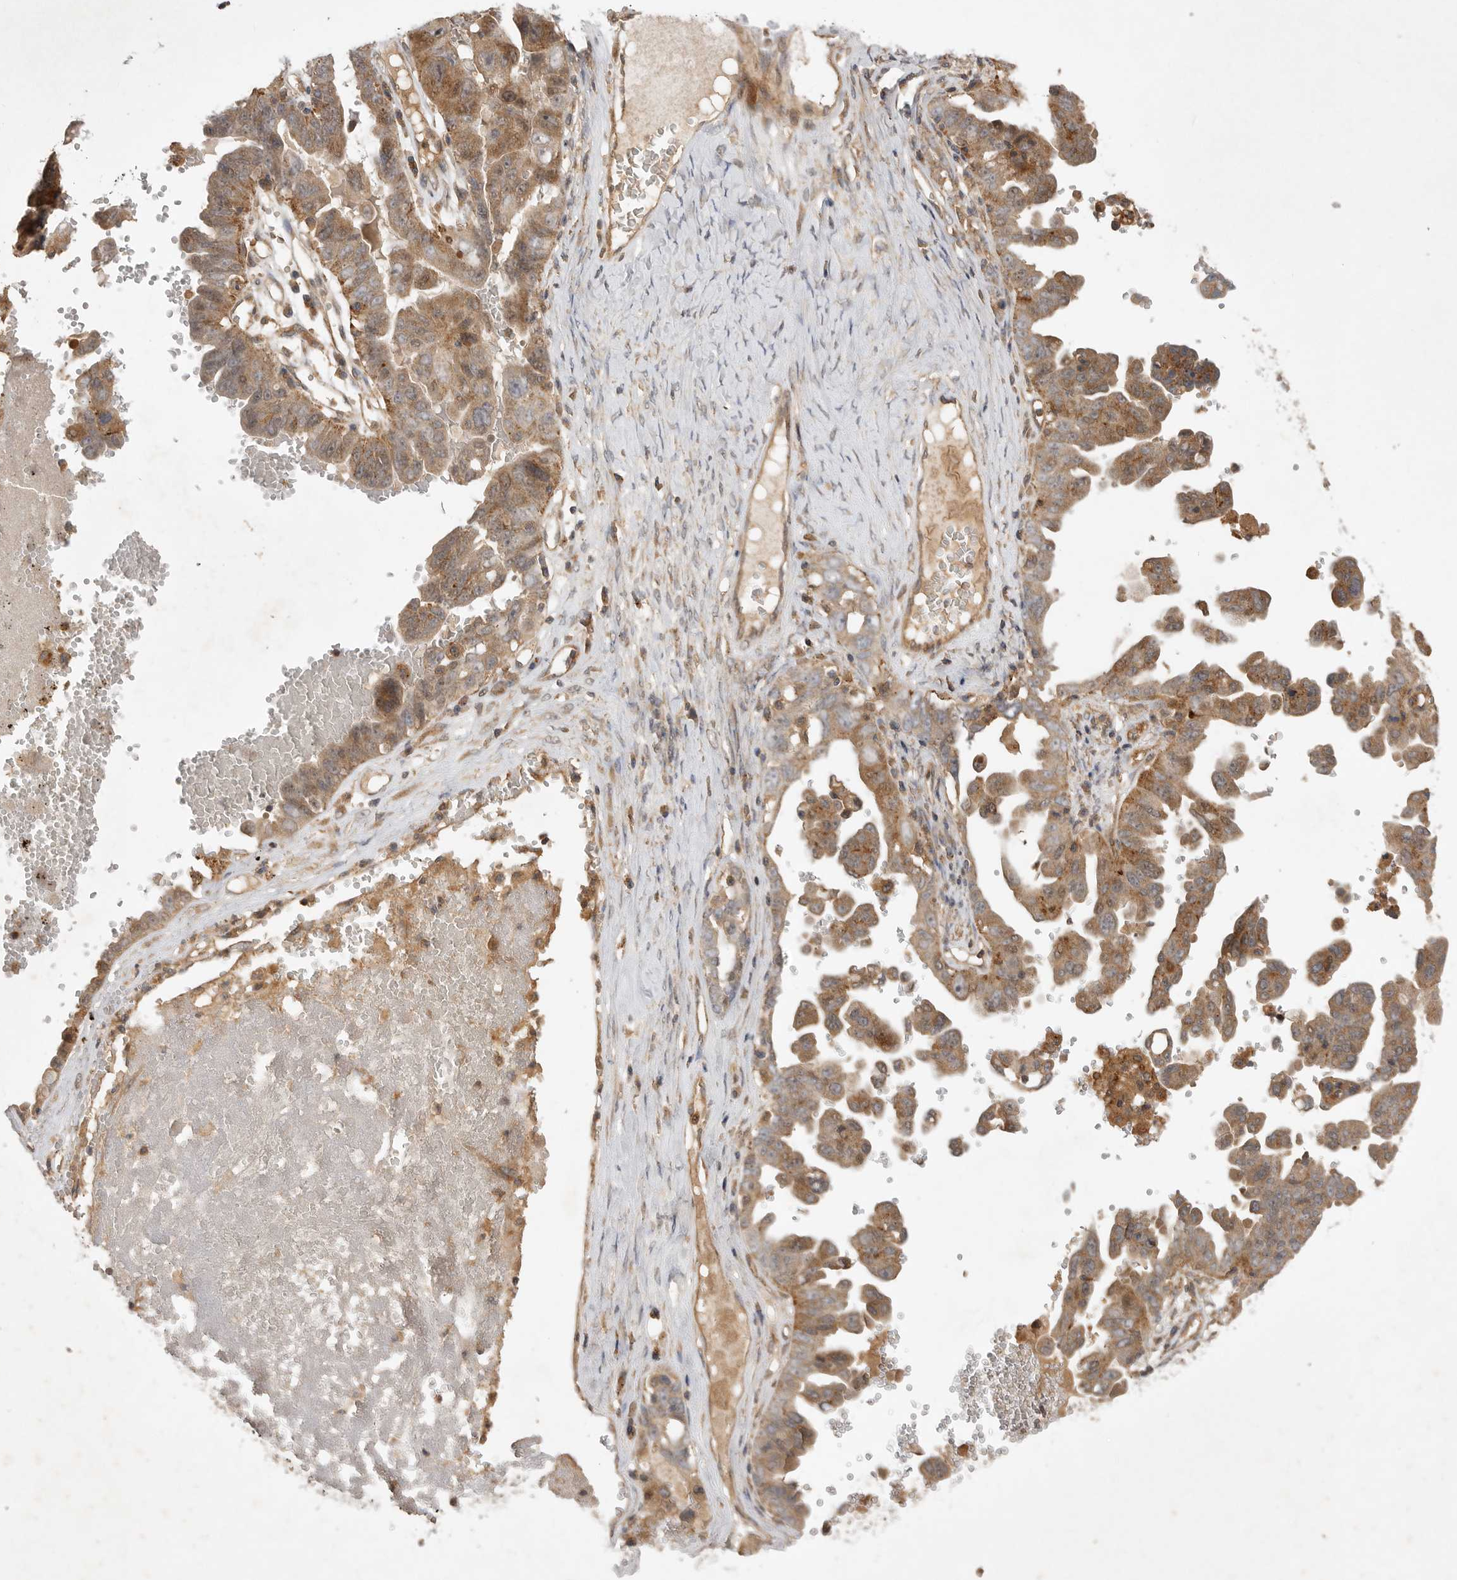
{"staining": {"intensity": "moderate", "quantity": ">75%", "location": "cytoplasmic/membranous"}, "tissue": "ovarian cancer", "cell_type": "Tumor cells", "image_type": "cancer", "snomed": [{"axis": "morphology", "description": "Carcinoma, endometroid"}, {"axis": "topography", "description": "Ovary"}], "caption": "Human ovarian cancer (endometroid carcinoma) stained with a brown dye shows moderate cytoplasmic/membranous positive positivity in approximately >75% of tumor cells.", "gene": "ZNF232", "patient": {"sex": "female", "age": 62}}